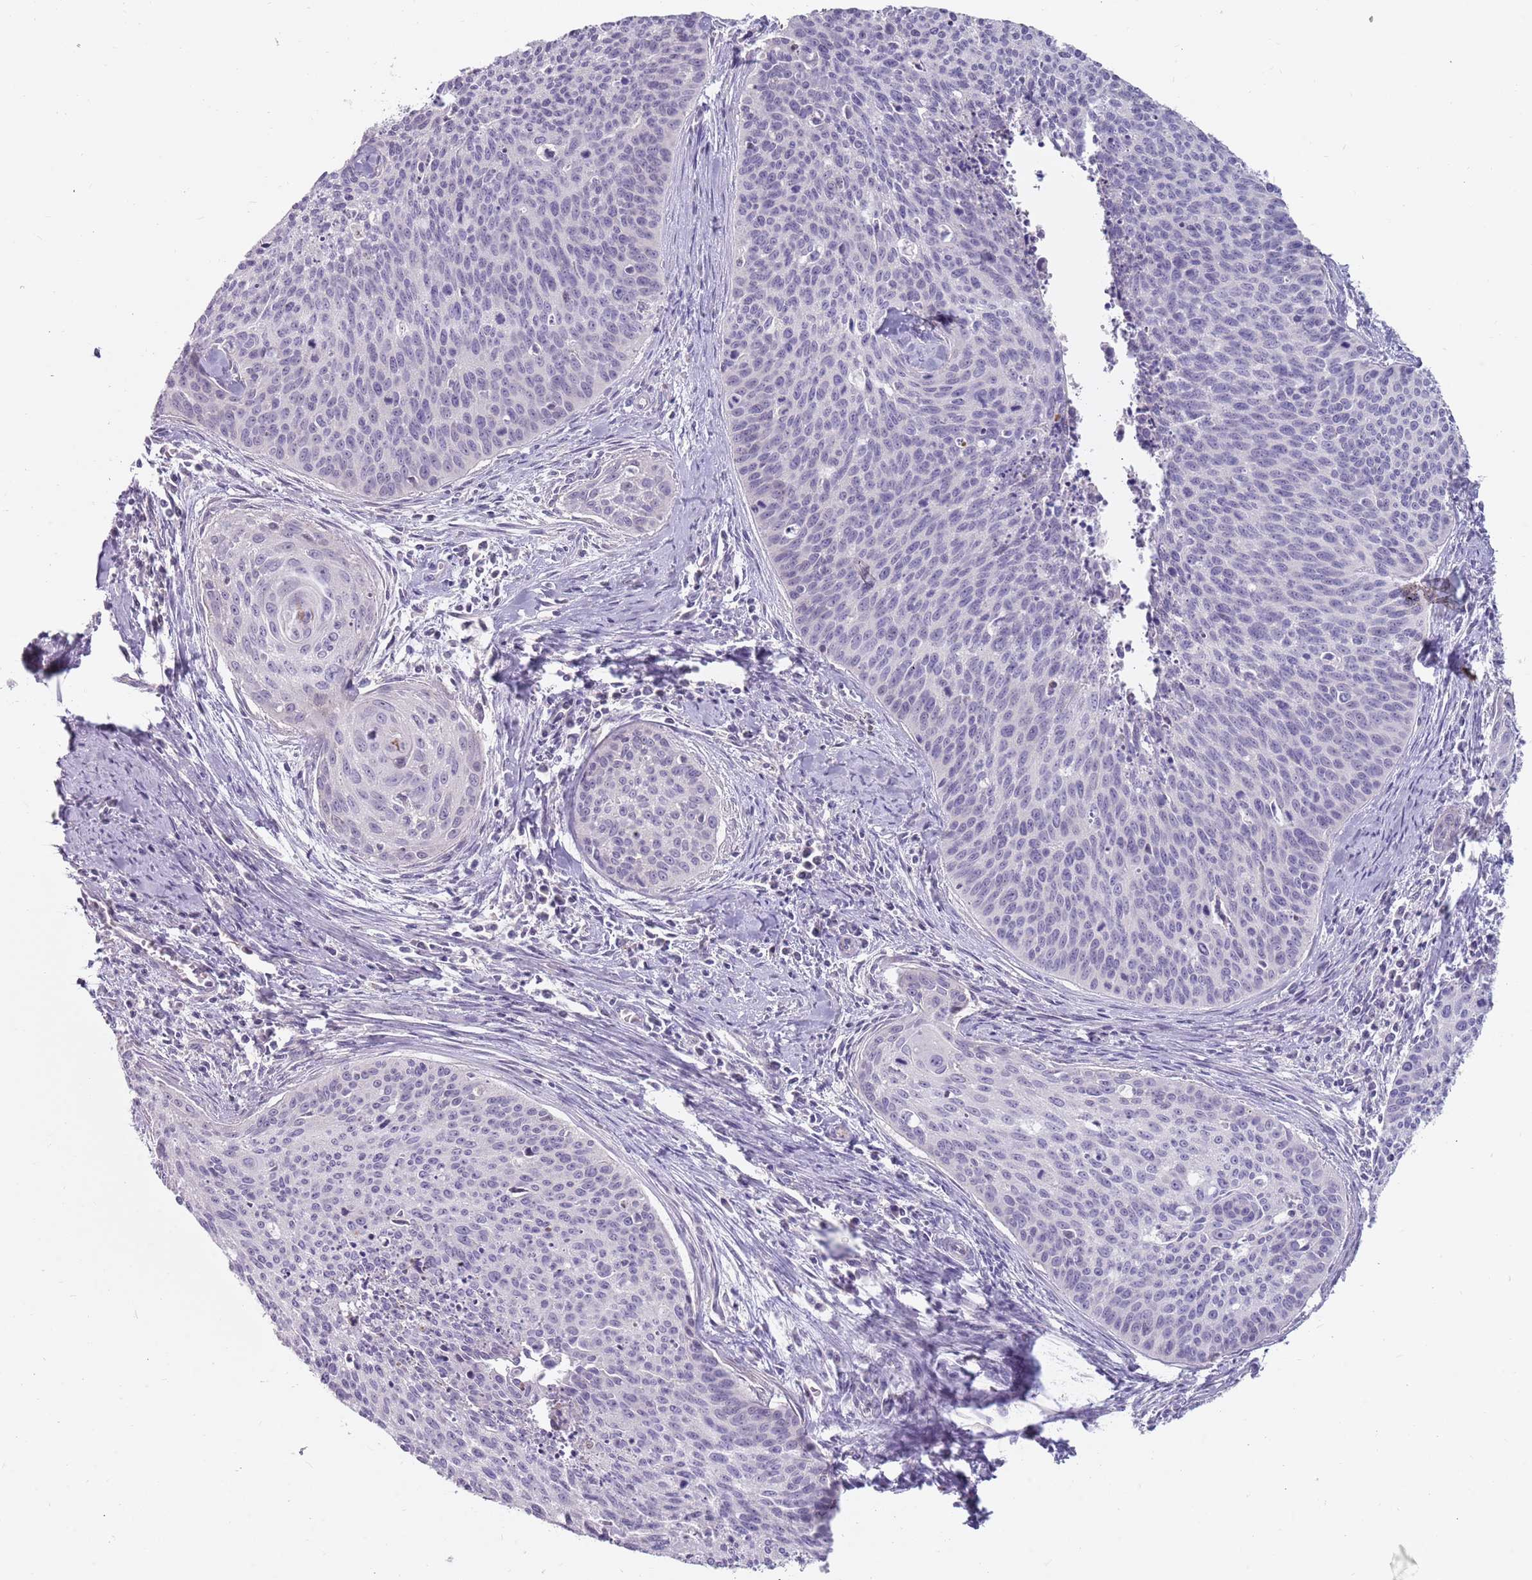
{"staining": {"intensity": "negative", "quantity": "none", "location": "none"}, "tissue": "cervical cancer", "cell_type": "Tumor cells", "image_type": "cancer", "snomed": [{"axis": "morphology", "description": "Squamous cell carcinoma, NOS"}, {"axis": "topography", "description": "Cervix"}], "caption": "The image demonstrates no significant expression in tumor cells of squamous cell carcinoma (cervical).", "gene": "DDX4", "patient": {"sex": "female", "age": 55}}